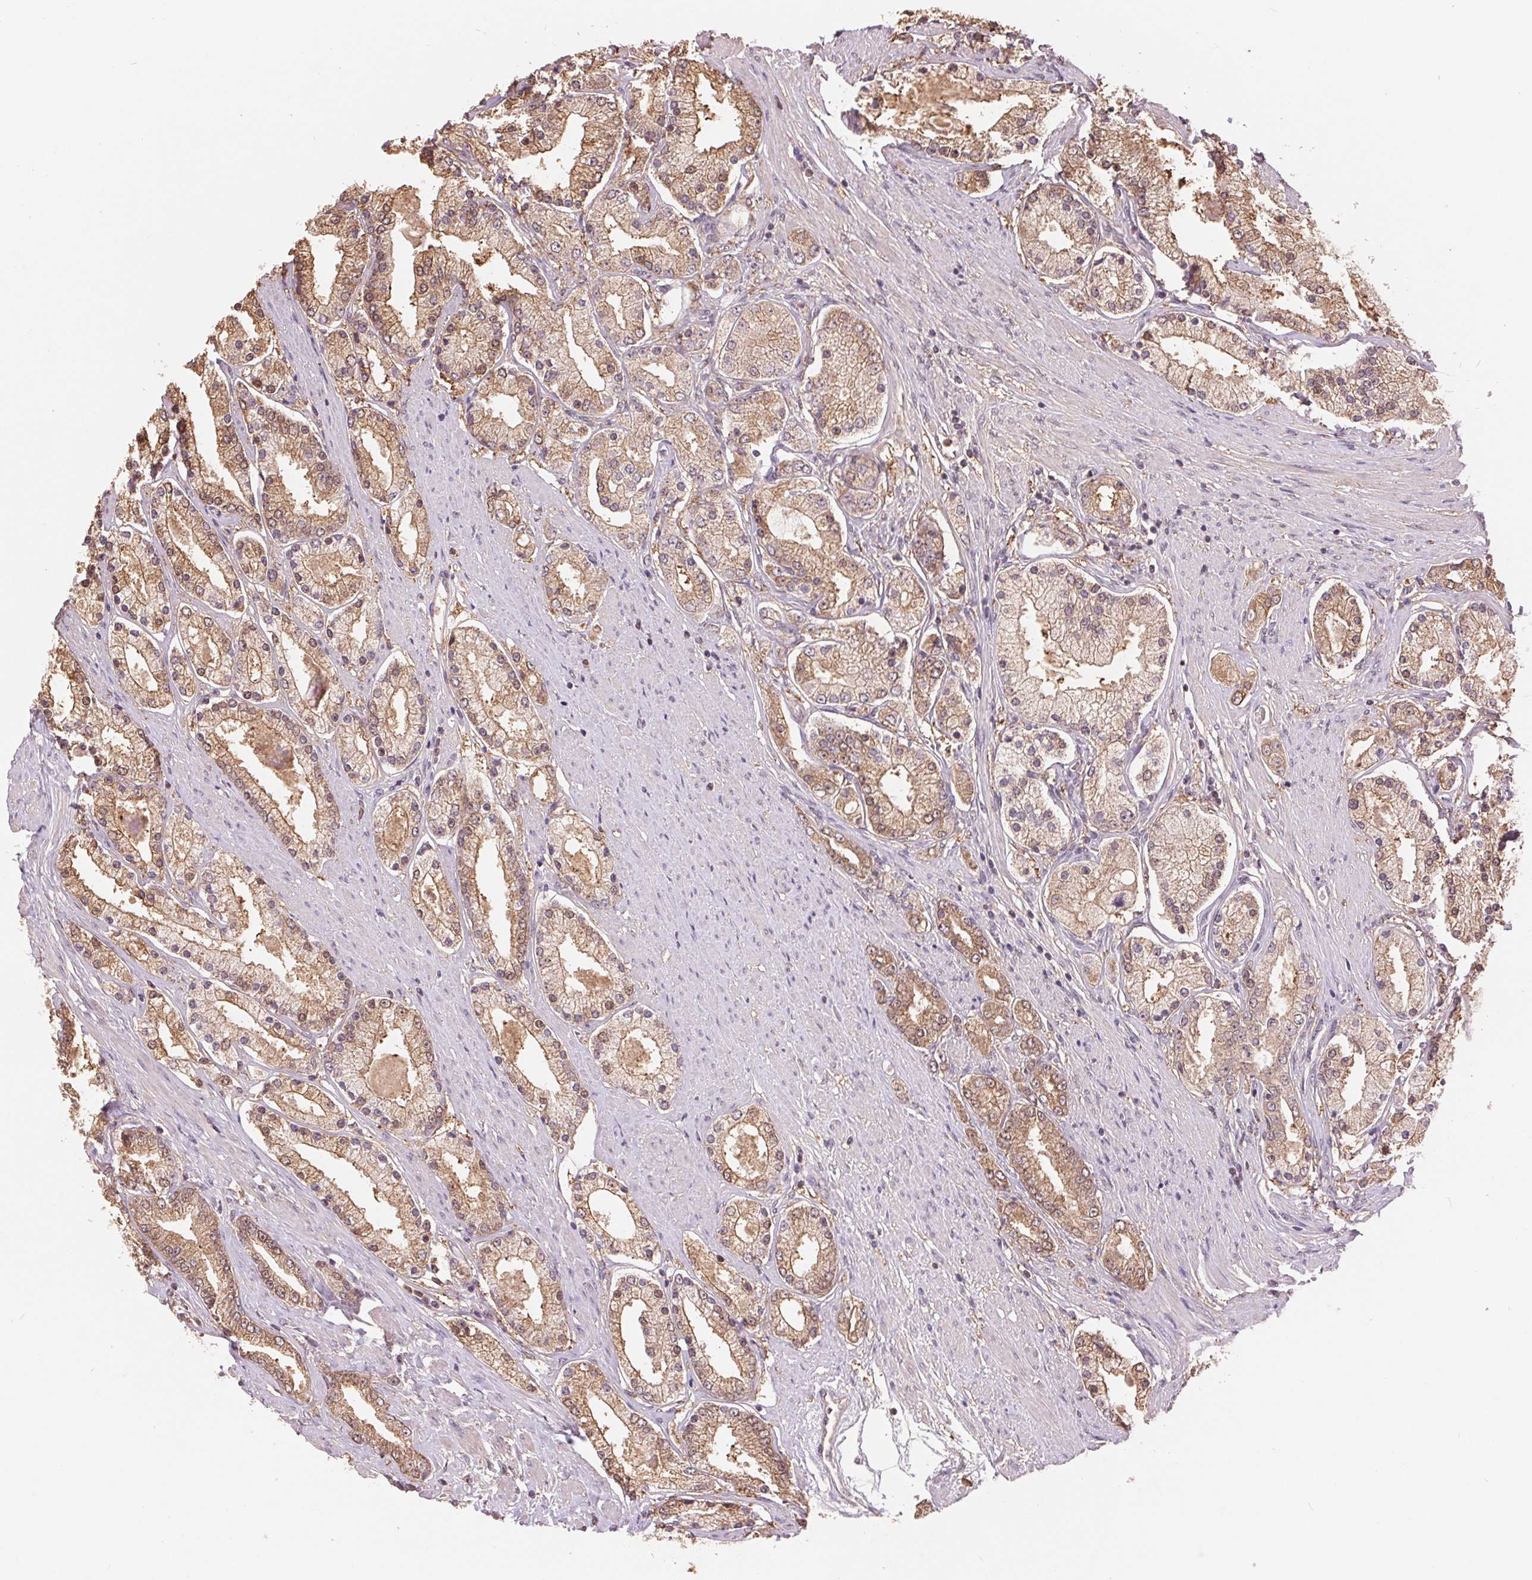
{"staining": {"intensity": "moderate", "quantity": ">75%", "location": "cytoplasmic/membranous,nuclear"}, "tissue": "prostate cancer", "cell_type": "Tumor cells", "image_type": "cancer", "snomed": [{"axis": "morphology", "description": "Adenocarcinoma, High grade"}, {"axis": "topography", "description": "Prostate"}], "caption": "Brown immunohistochemical staining in human high-grade adenocarcinoma (prostate) reveals moderate cytoplasmic/membranous and nuclear staining in about >75% of tumor cells. (DAB (3,3'-diaminobenzidine) IHC, brown staining for protein, blue staining for nuclei).", "gene": "TMEM273", "patient": {"sex": "male", "age": 67}}